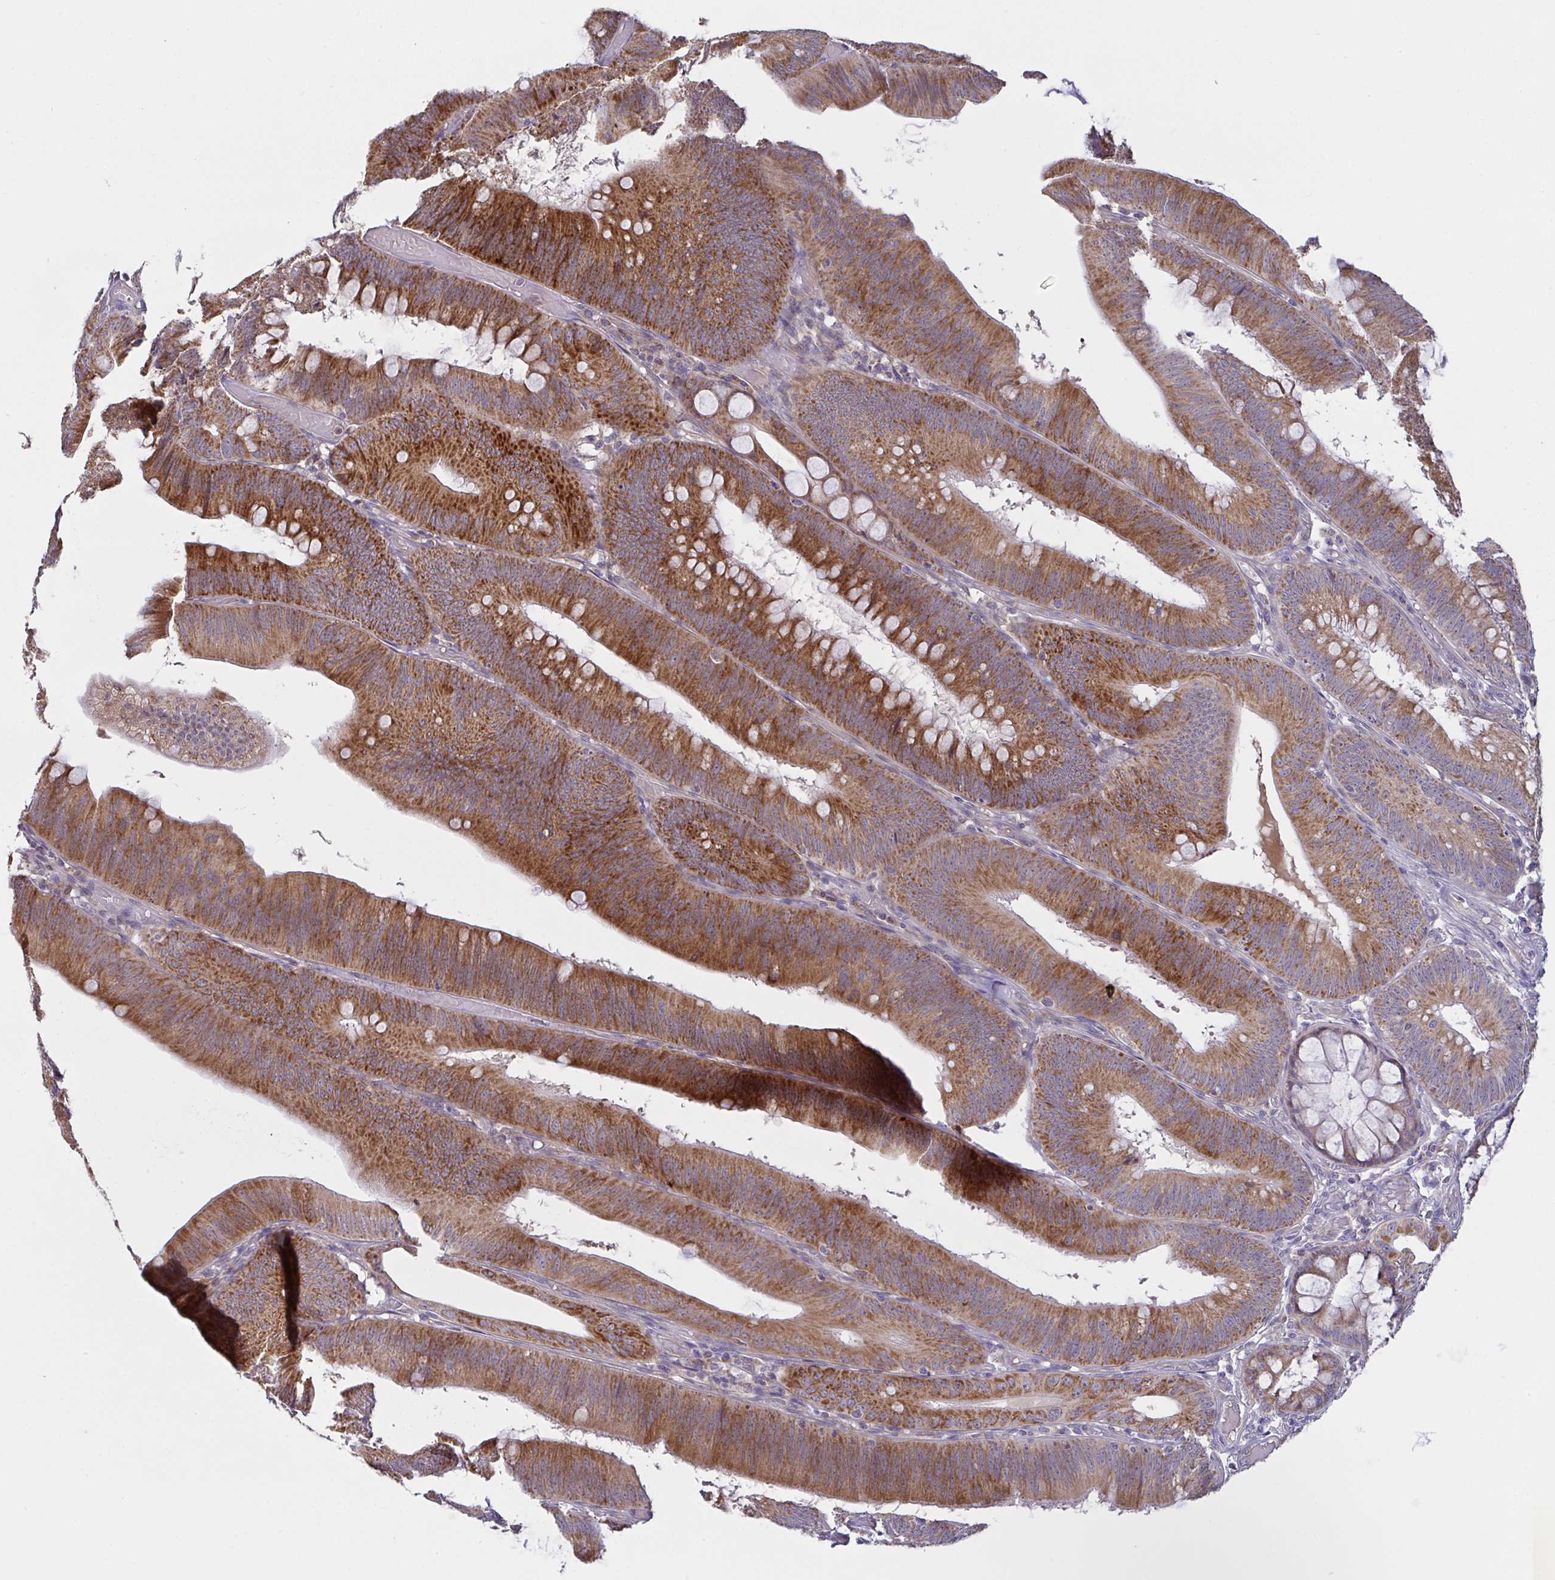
{"staining": {"intensity": "moderate", "quantity": ">75%", "location": "cytoplasmic/membranous"}, "tissue": "colorectal cancer", "cell_type": "Tumor cells", "image_type": "cancer", "snomed": [{"axis": "morphology", "description": "Adenocarcinoma, NOS"}, {"axis": "topography", "description": "Colon"}], "caption": "A photomicrograph of human colorectal cancer stained for a protein exhibits moderate cytoplasmic/membranous brown staining in tumor cells.", "gene": "MRPS2", "patient": {"sex": "male", "age": 84}}